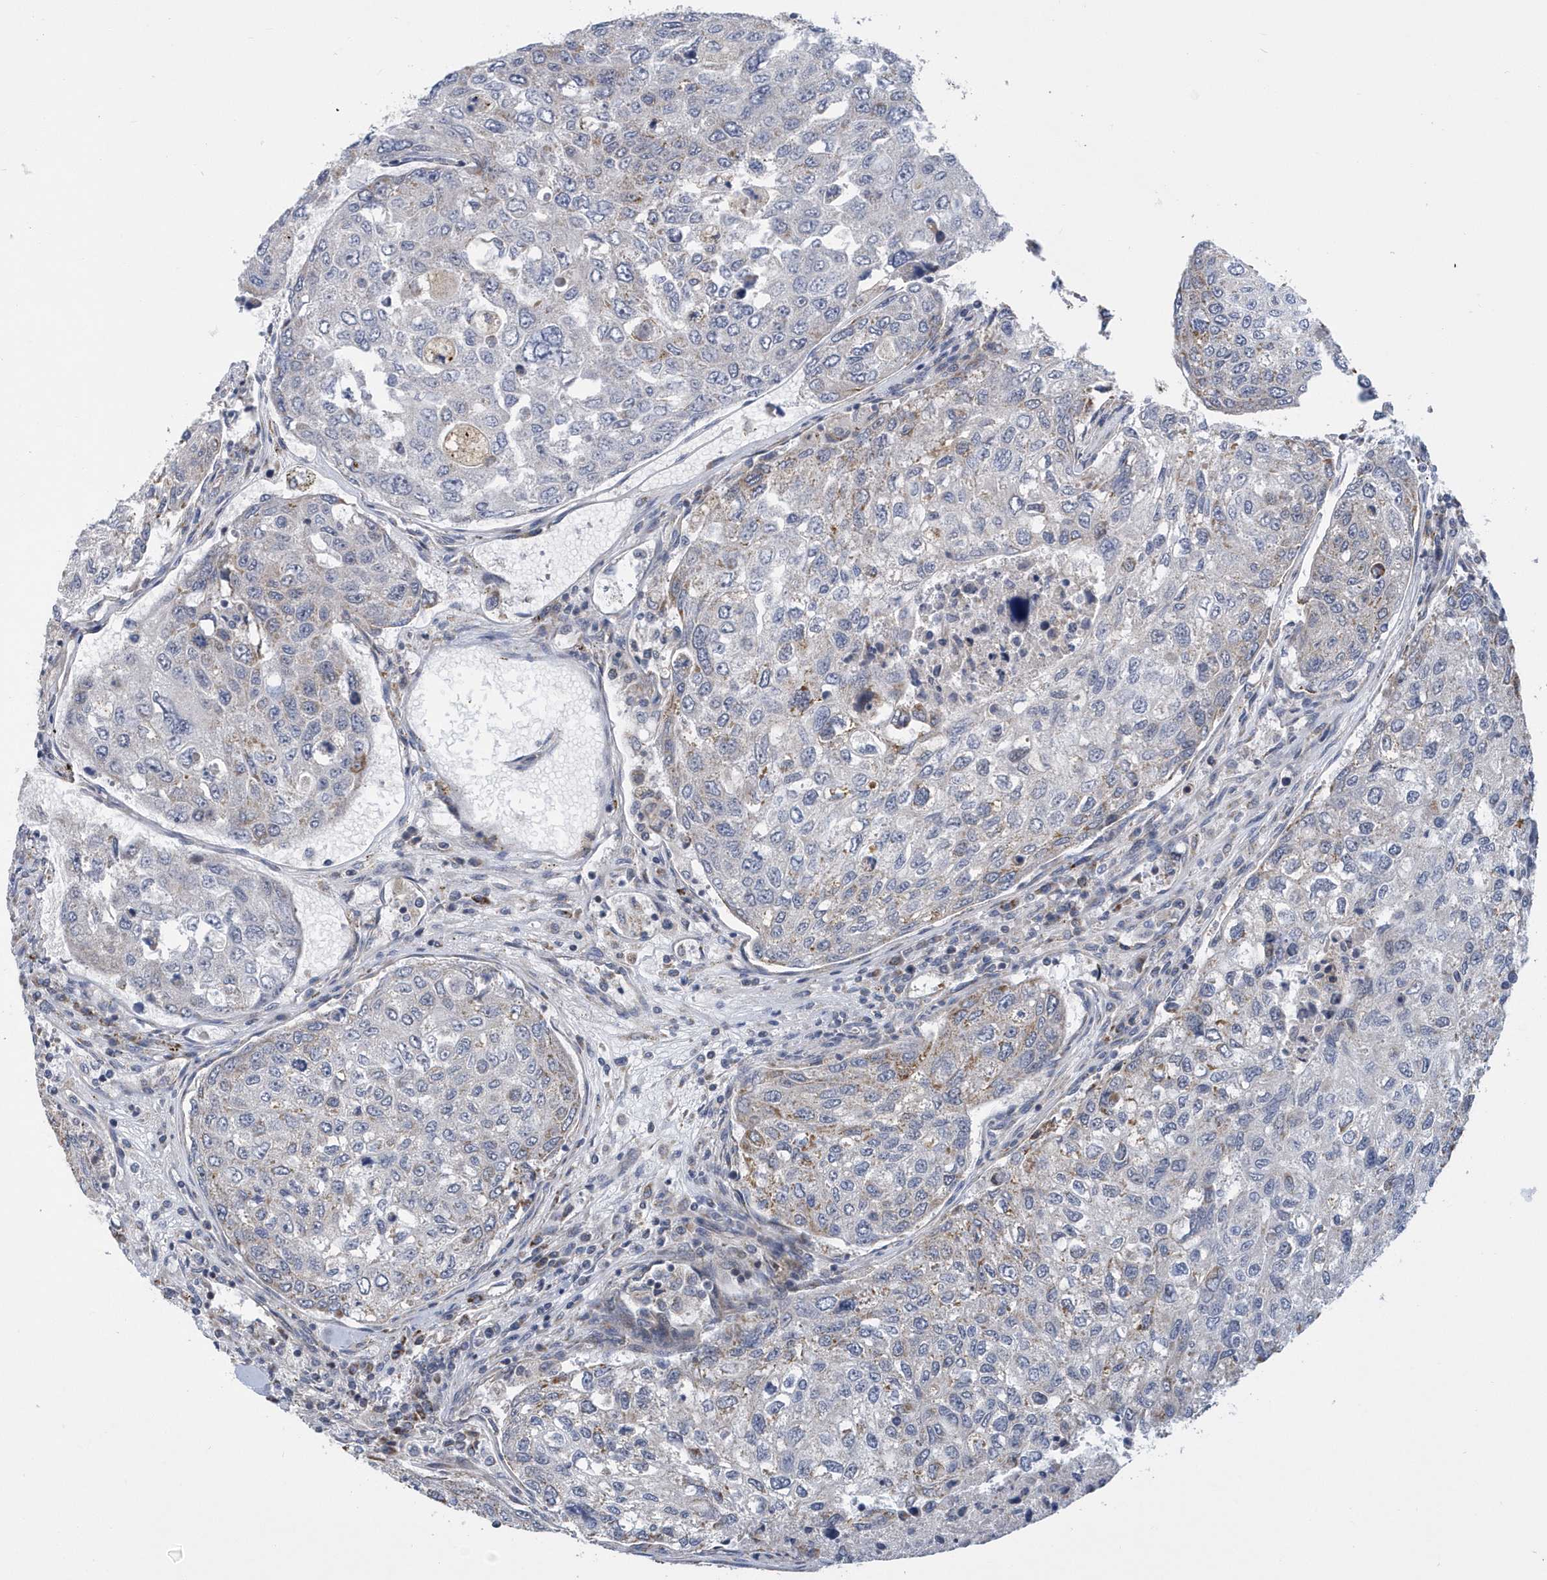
{"staining": {"intensity": "moderate", "quantity": "<25%", "location": "cytoplasmic/membranous"}, "tissue": "urothelial cancer", "cell_type": "Tumor cells", "image_type": "cancer", "snomed": [{"axis": "morphology", "description": "Urothelial carcinoma, High grade"}, {"axis": "topography", "description": "Lymph node"}, {"axis": "topography", "description": "Urinary bladder"}], "caption": "Immunohistochemical staining of urothelial carcinoma (high-grade) reveals moderate cytoplasmic/membranous protein positivity in approximately <25% of tumor cells.", "gene": "VWA5B2", "patient": {"sex": "male", "age": 51}}